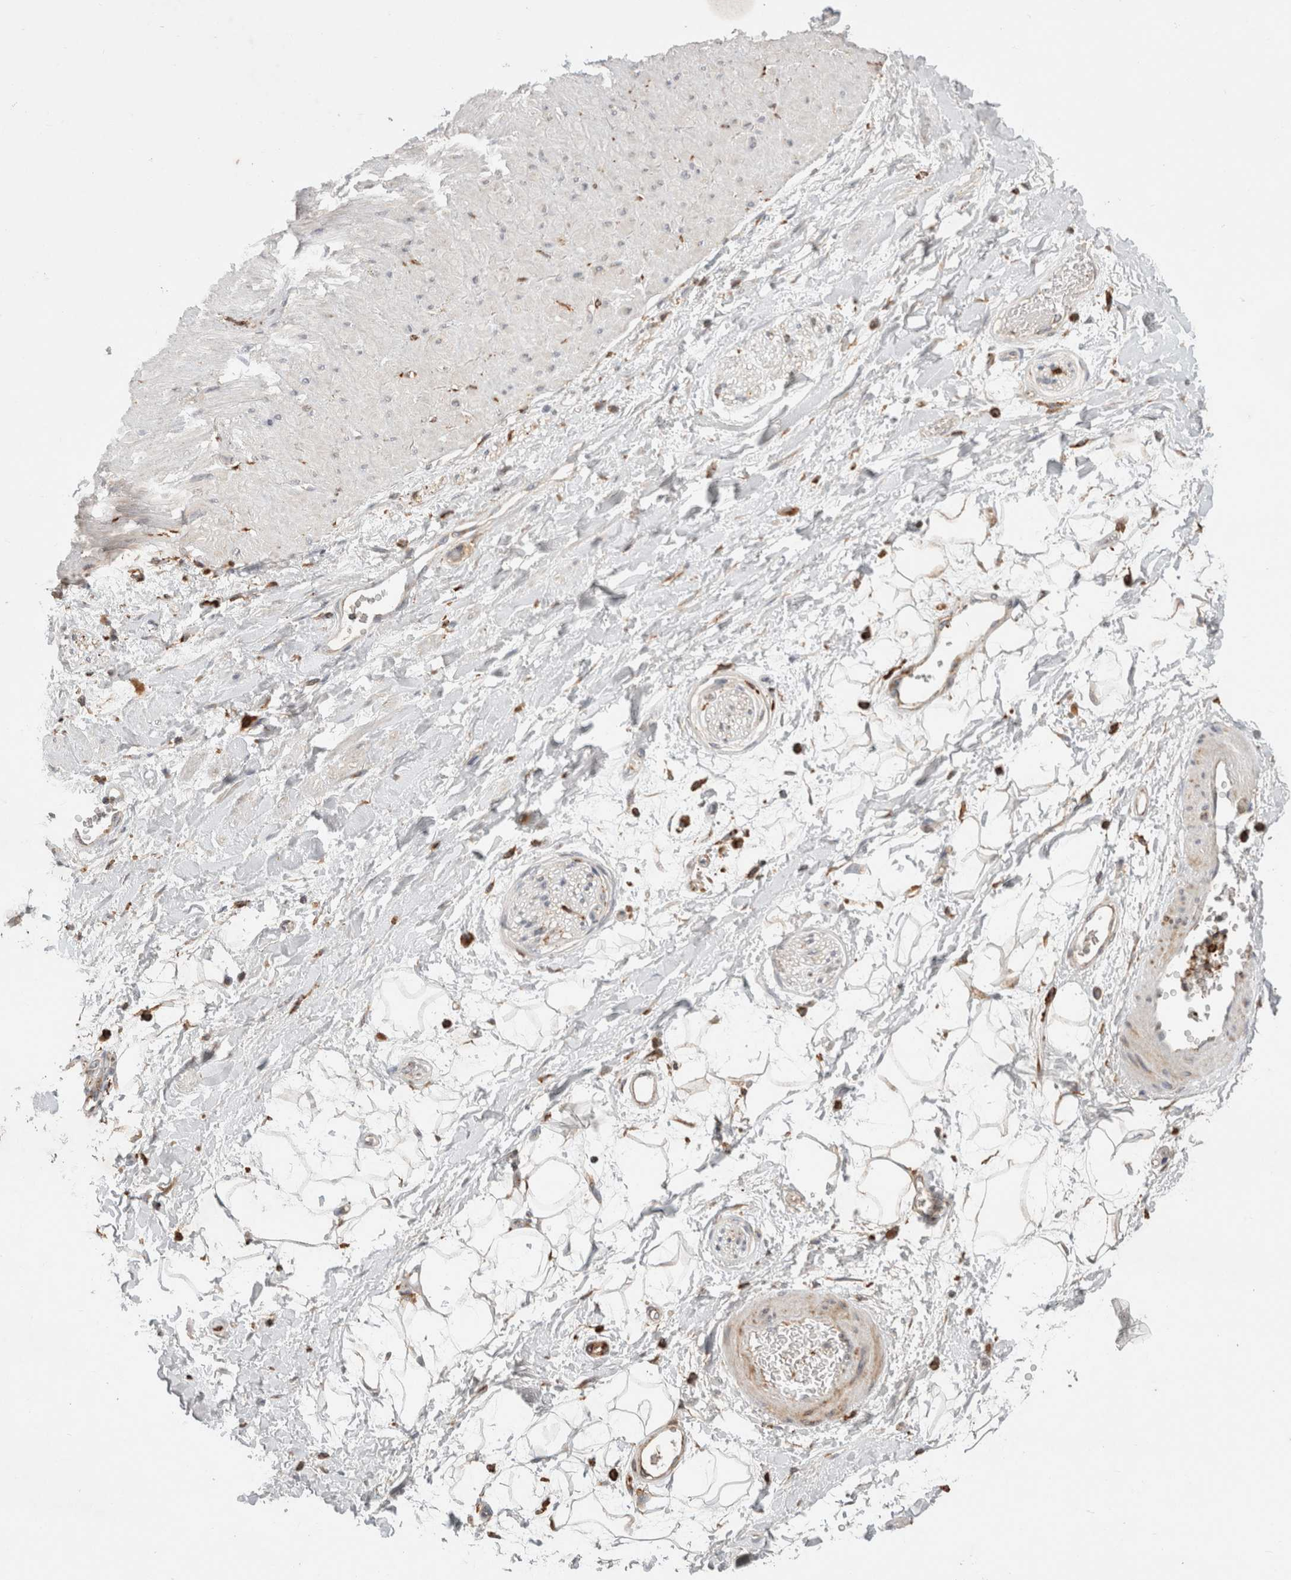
{"staining": {"intensity": "moderate", "quantity": "25%-75%", "location": "cytoplasmic/membranous"}, "tissue": "adipose tissue", "cell_type": "Adipocytes", "image_type": "normal", "snomed": [{"axis": "morphology", "description": "Normal tissue, NOS"}, {"axis": "topography", "description": "Soft tissue"}], "caption": "Protein expression analysis of unremarkable human adipose tissue reveals moderate cytoplasmic/membranous expression in about 25%-75% of adipocytes.", "gene": "HROB", "patient": {"sex": "male", "age": 72}}